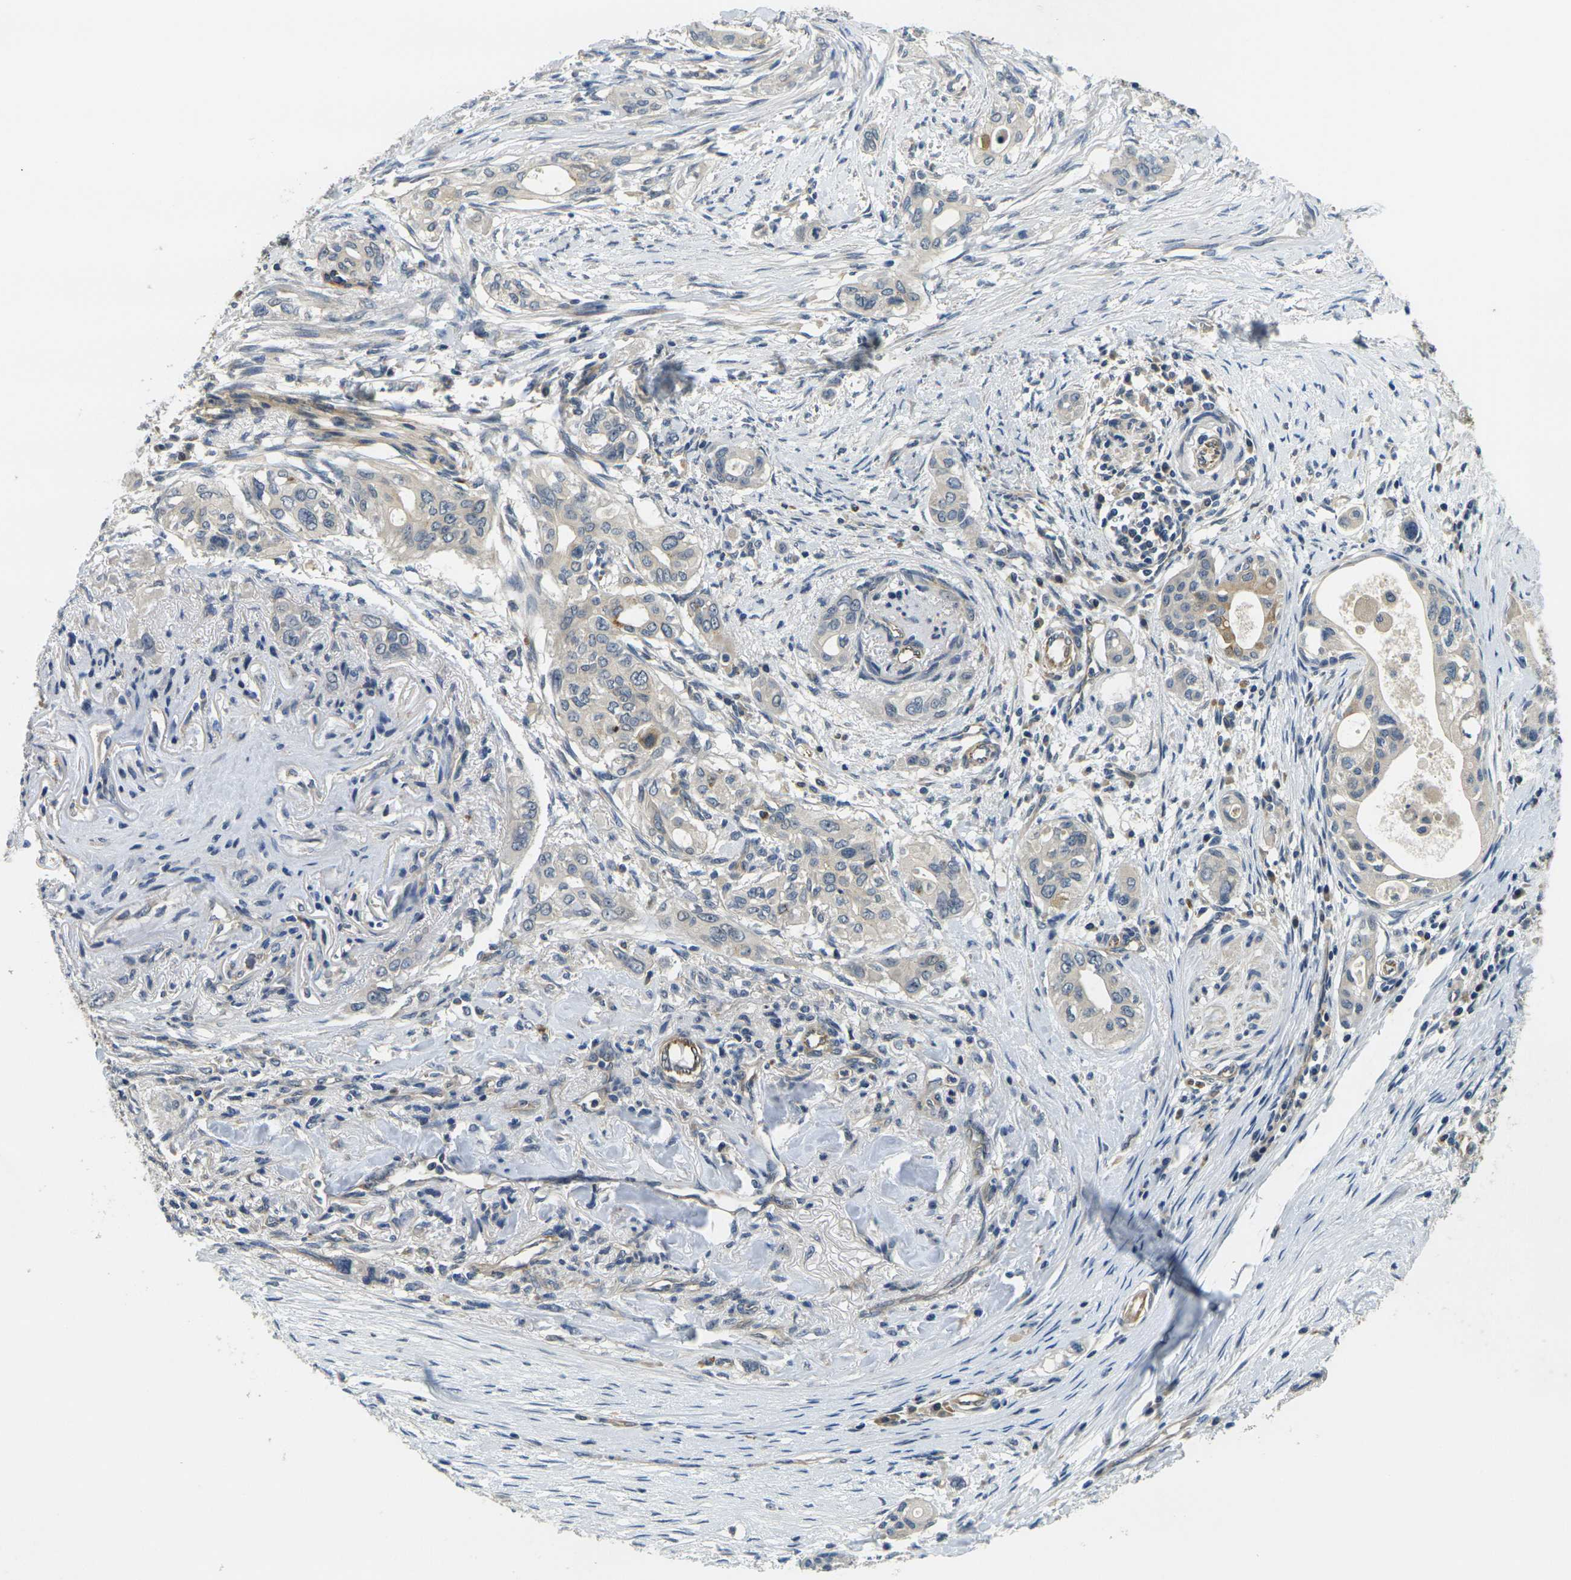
{"staining": {"intensity": "negative", "quantity": "none", "location": "none"}, "tissue": "pancreatic cancer", "cell_type": "Tumor cells", "image_type": "cancer", "snomed": [{"axis": "morphology", "description": "Adenocarcinoma, NOS"}, {"axis": "topography", "description": "Pancreas"}], "caption": "Protein analysis of adenocarcinoma (pancreatic) displays no significant expression in tumor cells. (DAB (3,3'-diaminobenzidine) IHC with hematoxylin counter stain).", "gene": "MINAR2", "patient": {"sex": "female", "age": 60}}